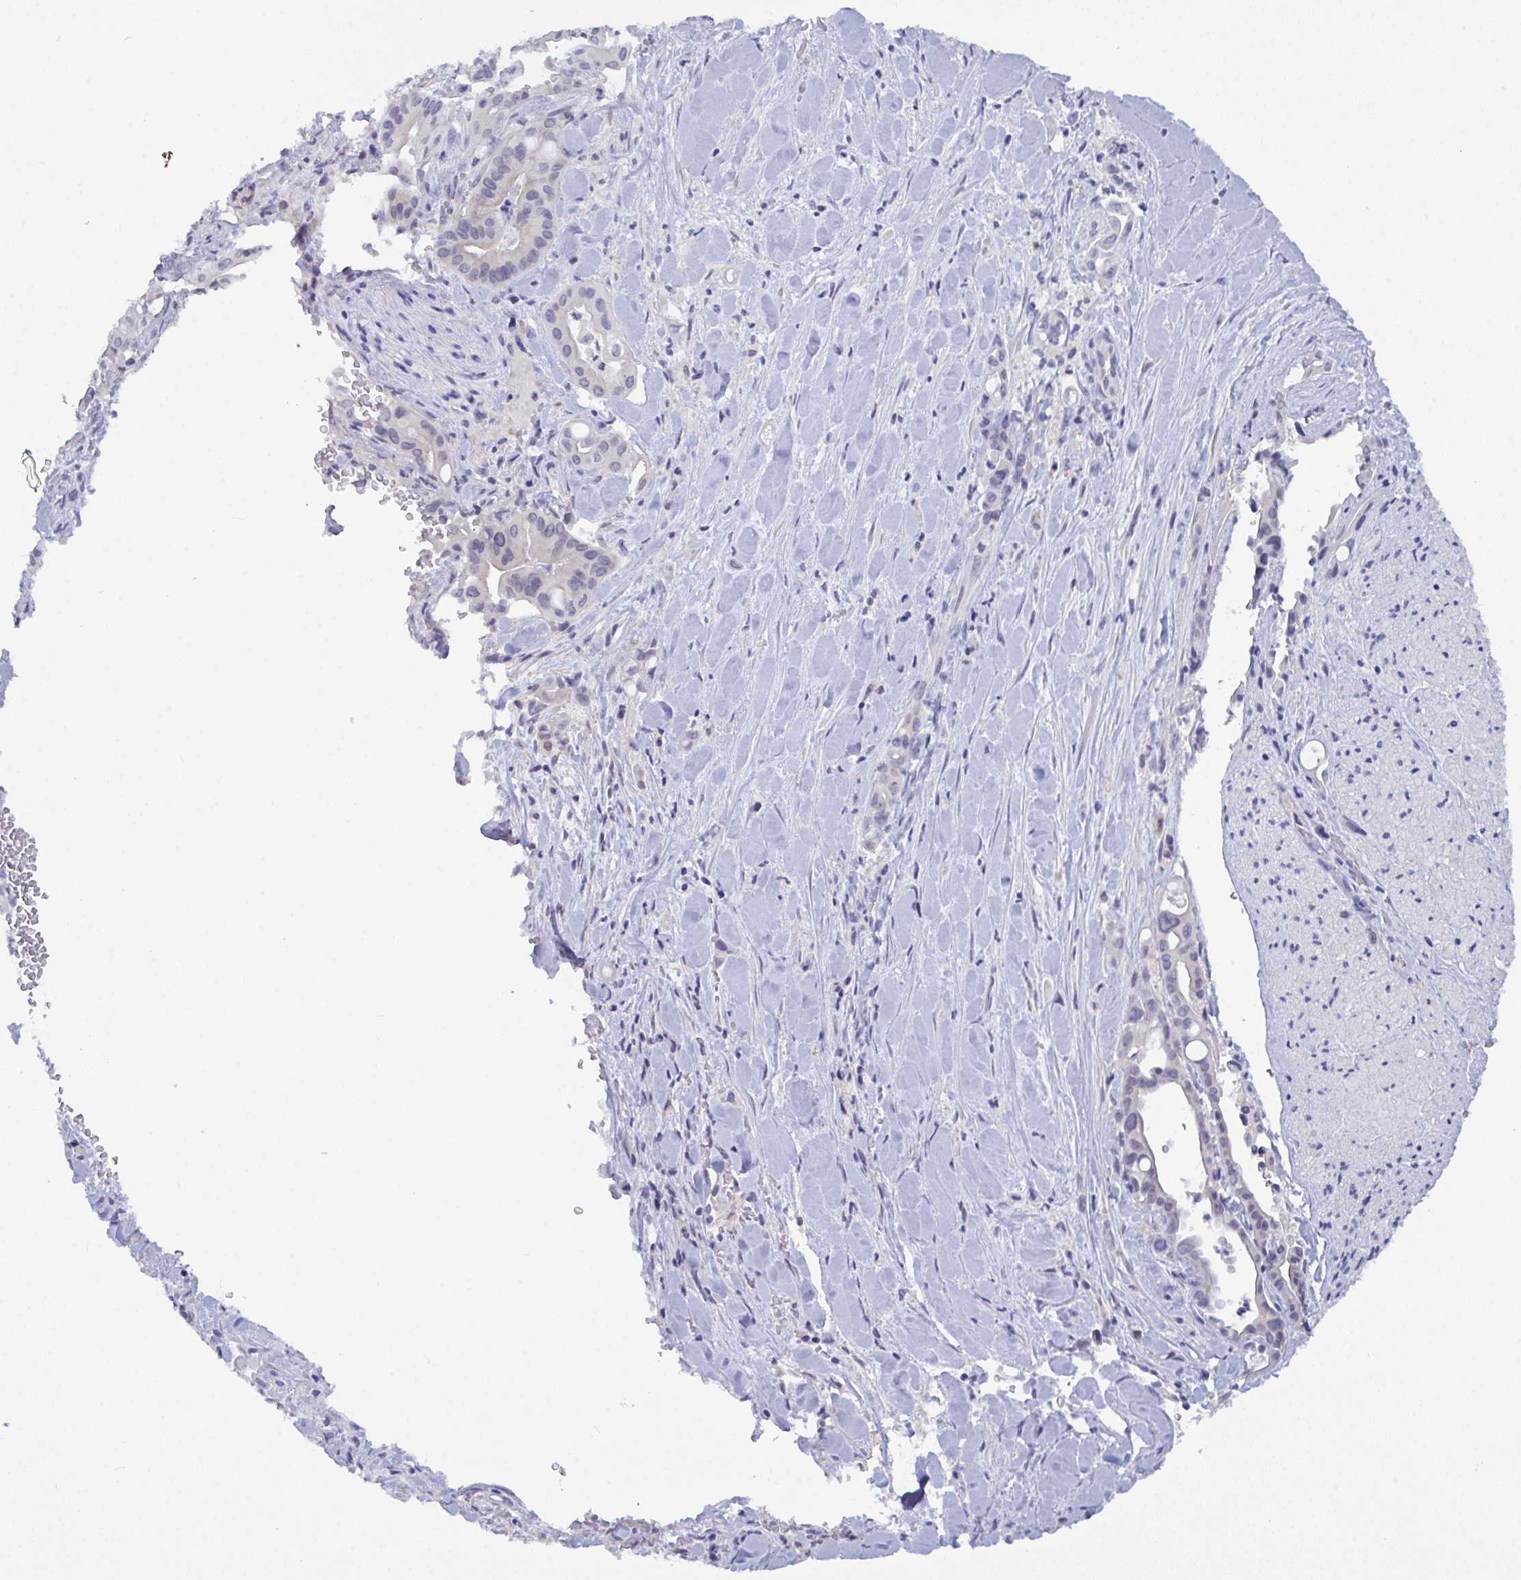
{"staining": {"intensity": "negative", "quantity": "none", "location": "none"}, "tissue": "liver cancer", "cell_type": "Tumor cells", "image_type": "cancer", "snomed": [{"axis": "morphology", "description": "Cholangiocarcinoma"}, {"axis": "topography", "description": "Liver"}], "caption": "High magnification brightfield microscopy of liver cancer stained with DAB (3,3'-diaminobenzidine) (brown) and counterstained with hematoxylin (blue): tumor cells show no significant staining. (Brightfield microscopy of DAB (3,3'-diaminobenzidine) immunohistochemistry at high magnification).", "gene": "SERPINB13", "patient": {"sex": "female", "age": 68}}